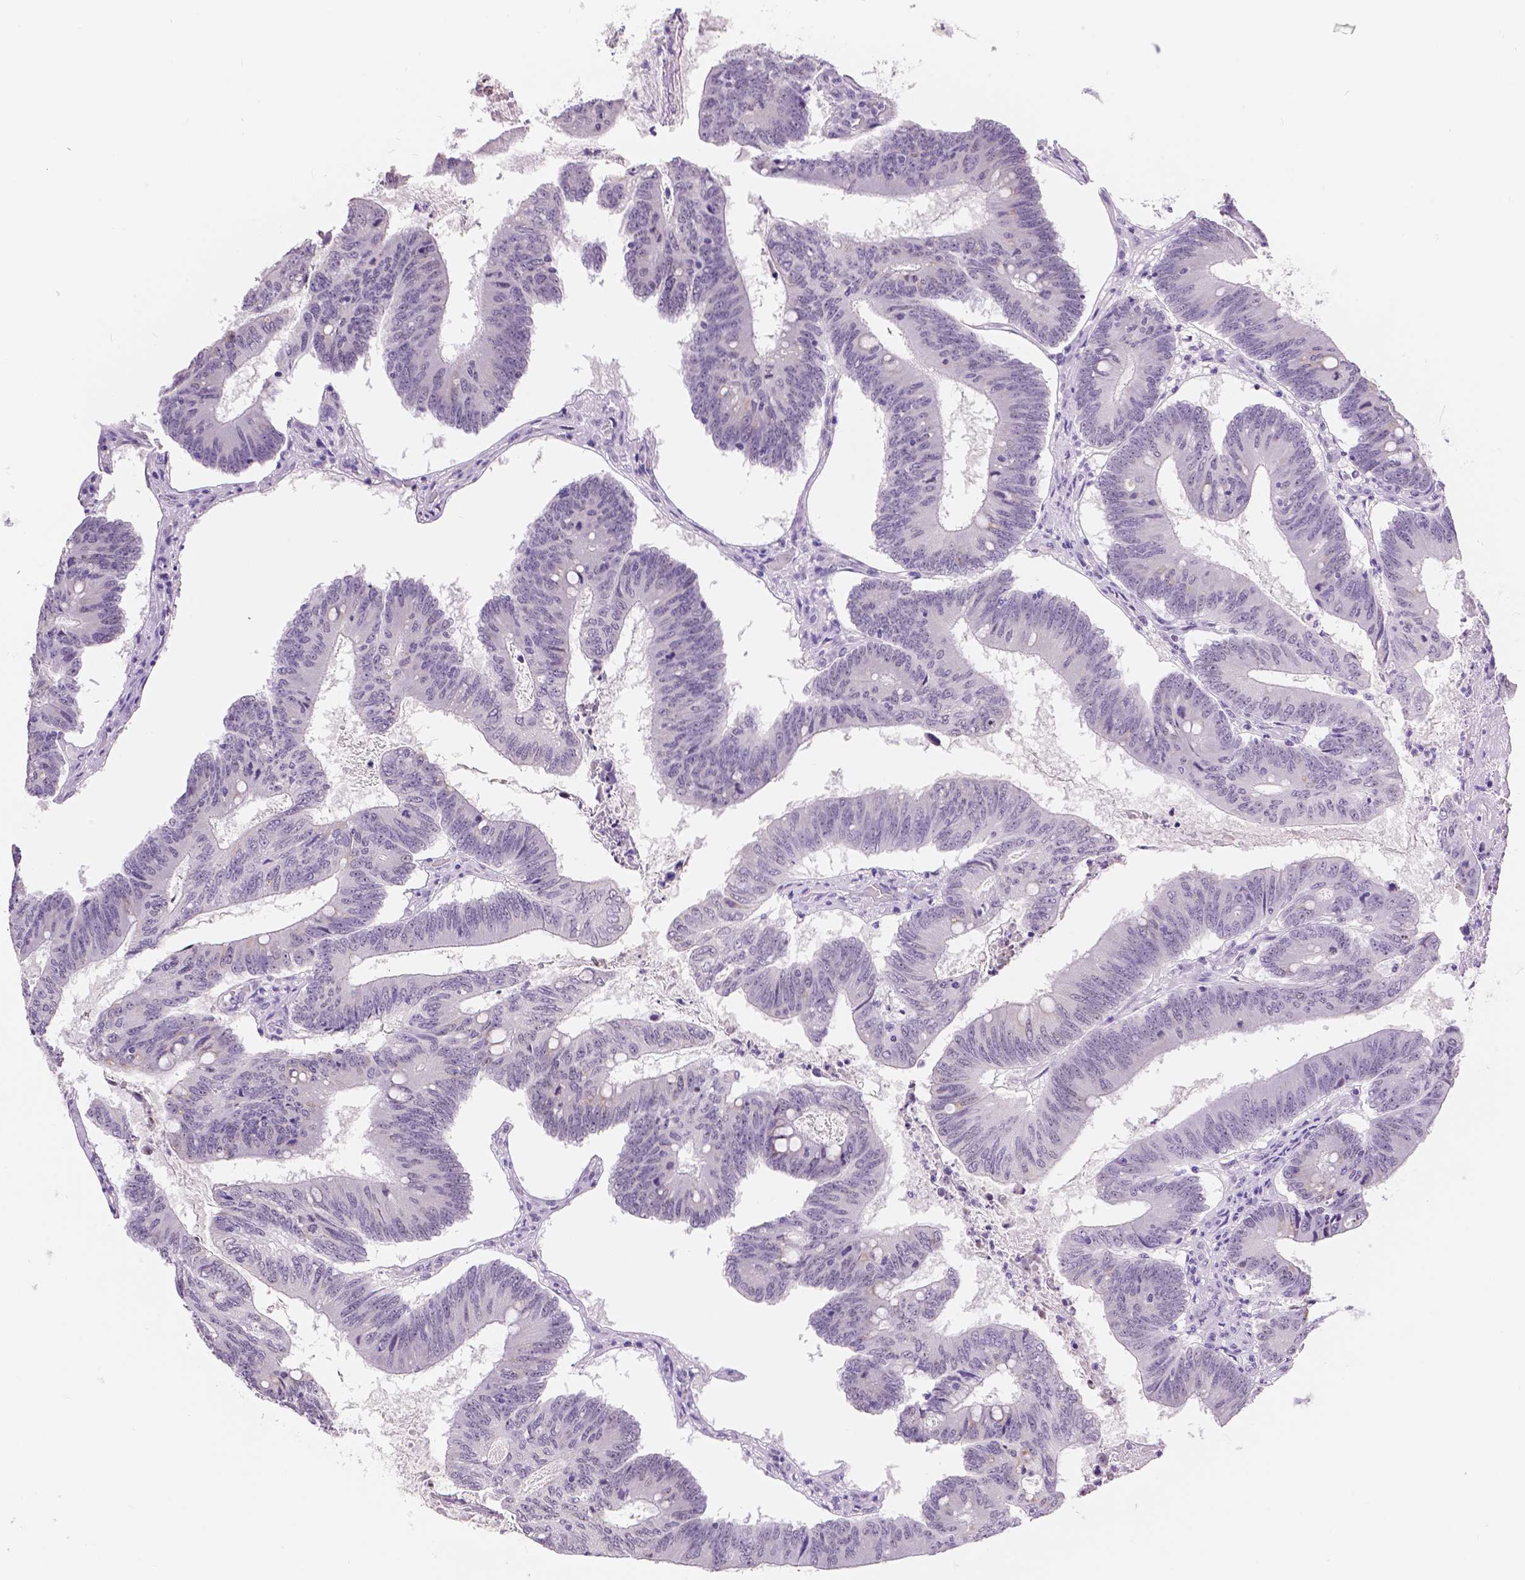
{"staining": {"intensity": "negative", "quantity": "none", "location": "none"}, "tissue": "colorectal cancer", "cell_type": "Tumor cells", "image_type": "cancer", "snomed": [{"axis": "morphology", "description": "Adenocarcinoma, NOS"}, {"axis": "topography", "description": "Colon"}], "caption": "The immunohistochemistry micrograph has no significant positivity in tumor cells of colorectal cancer tissue.", "gene": "NHP2", "patient": {"sex": "female", "age": 70}}